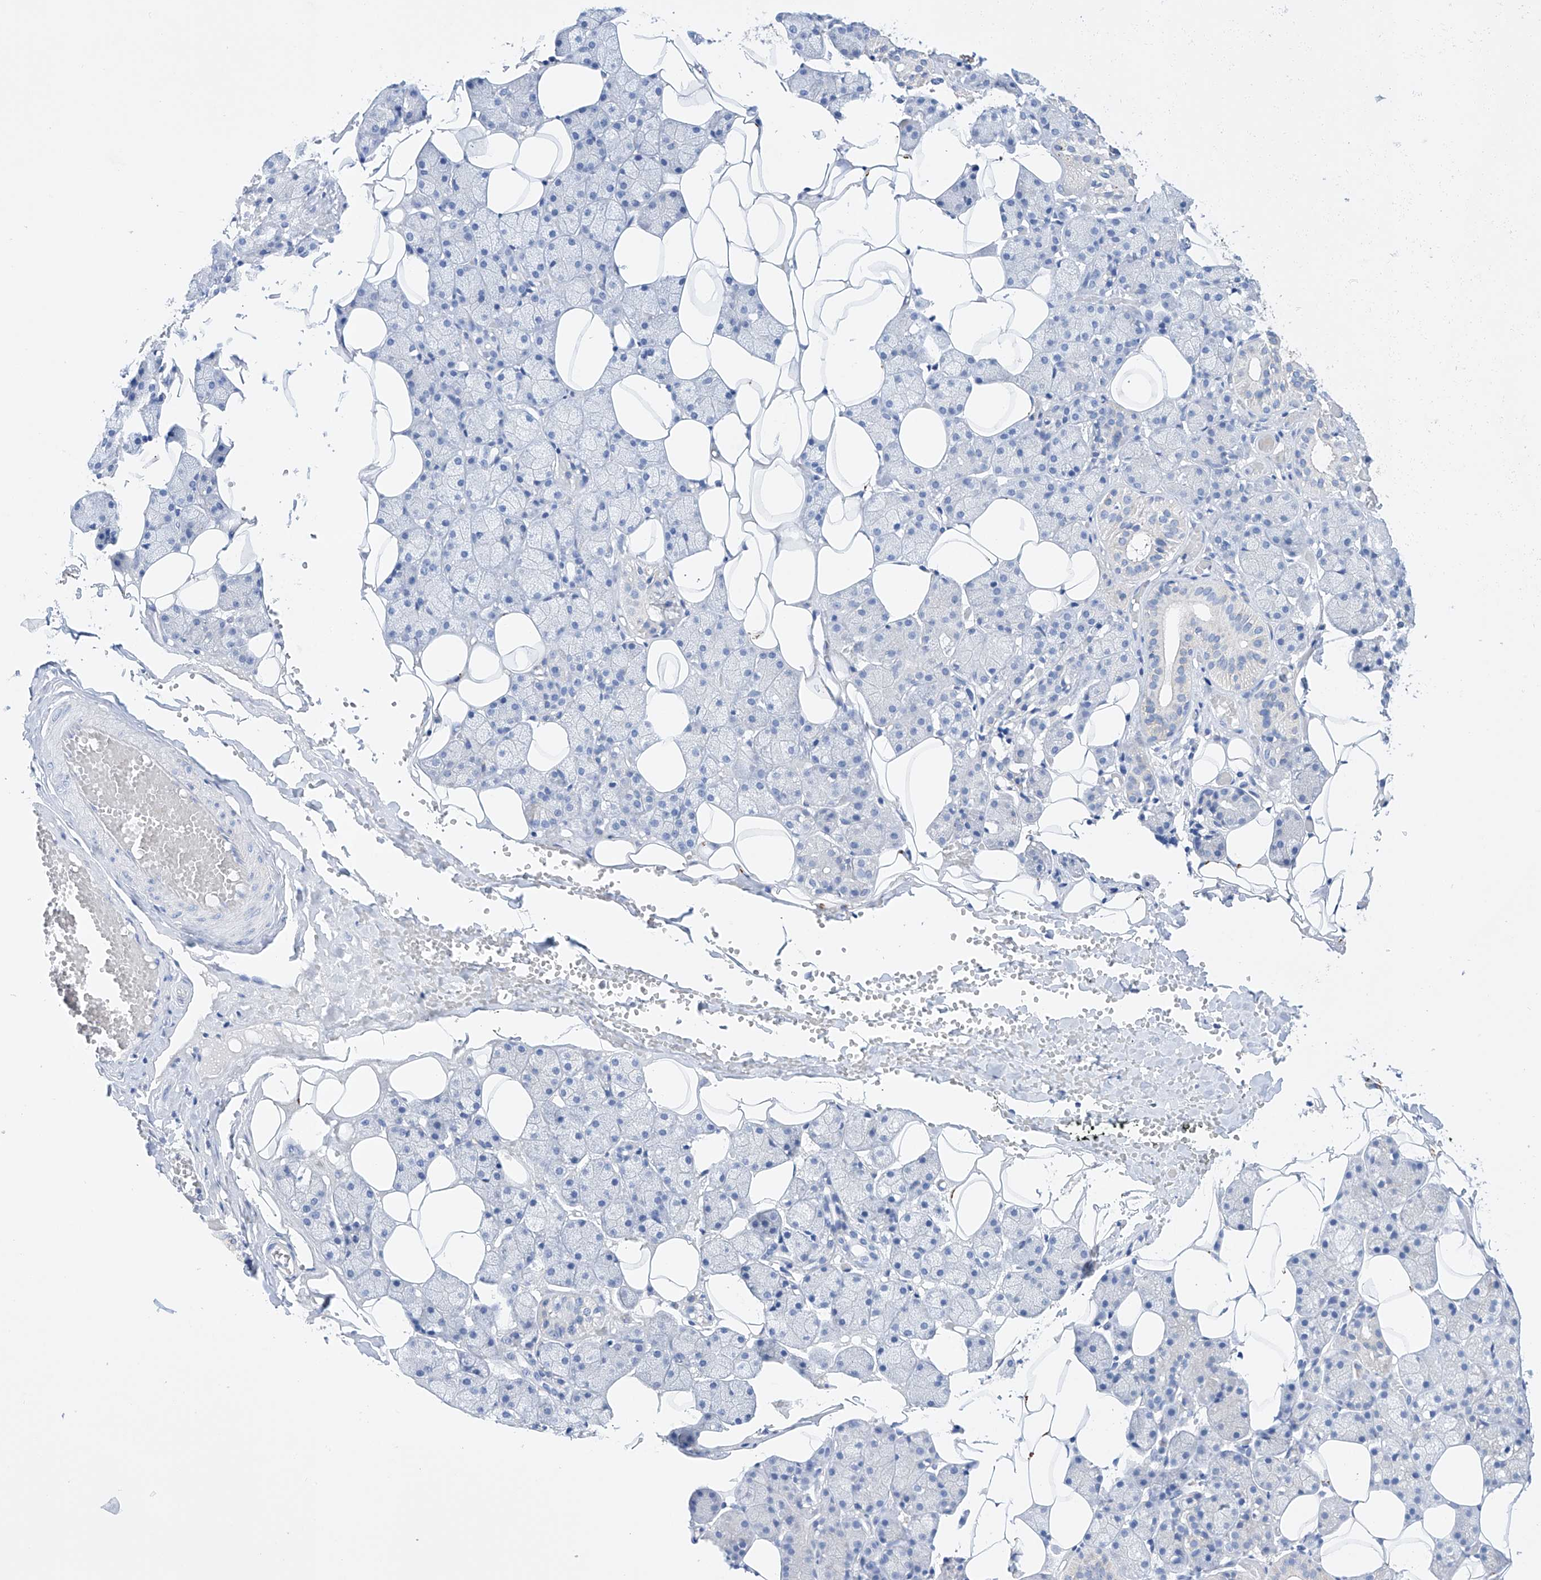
{"staining": {"intensity": "negative", "quantity": "none", "location": "none"}, "tissue": "salivary gland", "cell_type": "Glandular cells", "image_type": "normal", "snomed": [{"axis": "morphology", "description": "Normal tissue, NOS"}, {"axis": "topography", "description": "Salivary gland"}], "caption": "Immunohistochemistry (IHC) of benign human salivary gland demonstrates no staining in glandular cells. The staining was performed using DAB to visualize the protein expression in brown, while the nuclei were stained in blue with hematoxylin (Magnification: 20x).", "gene": "LURAP1", "patient": {"sex": "female", "age": 33}}